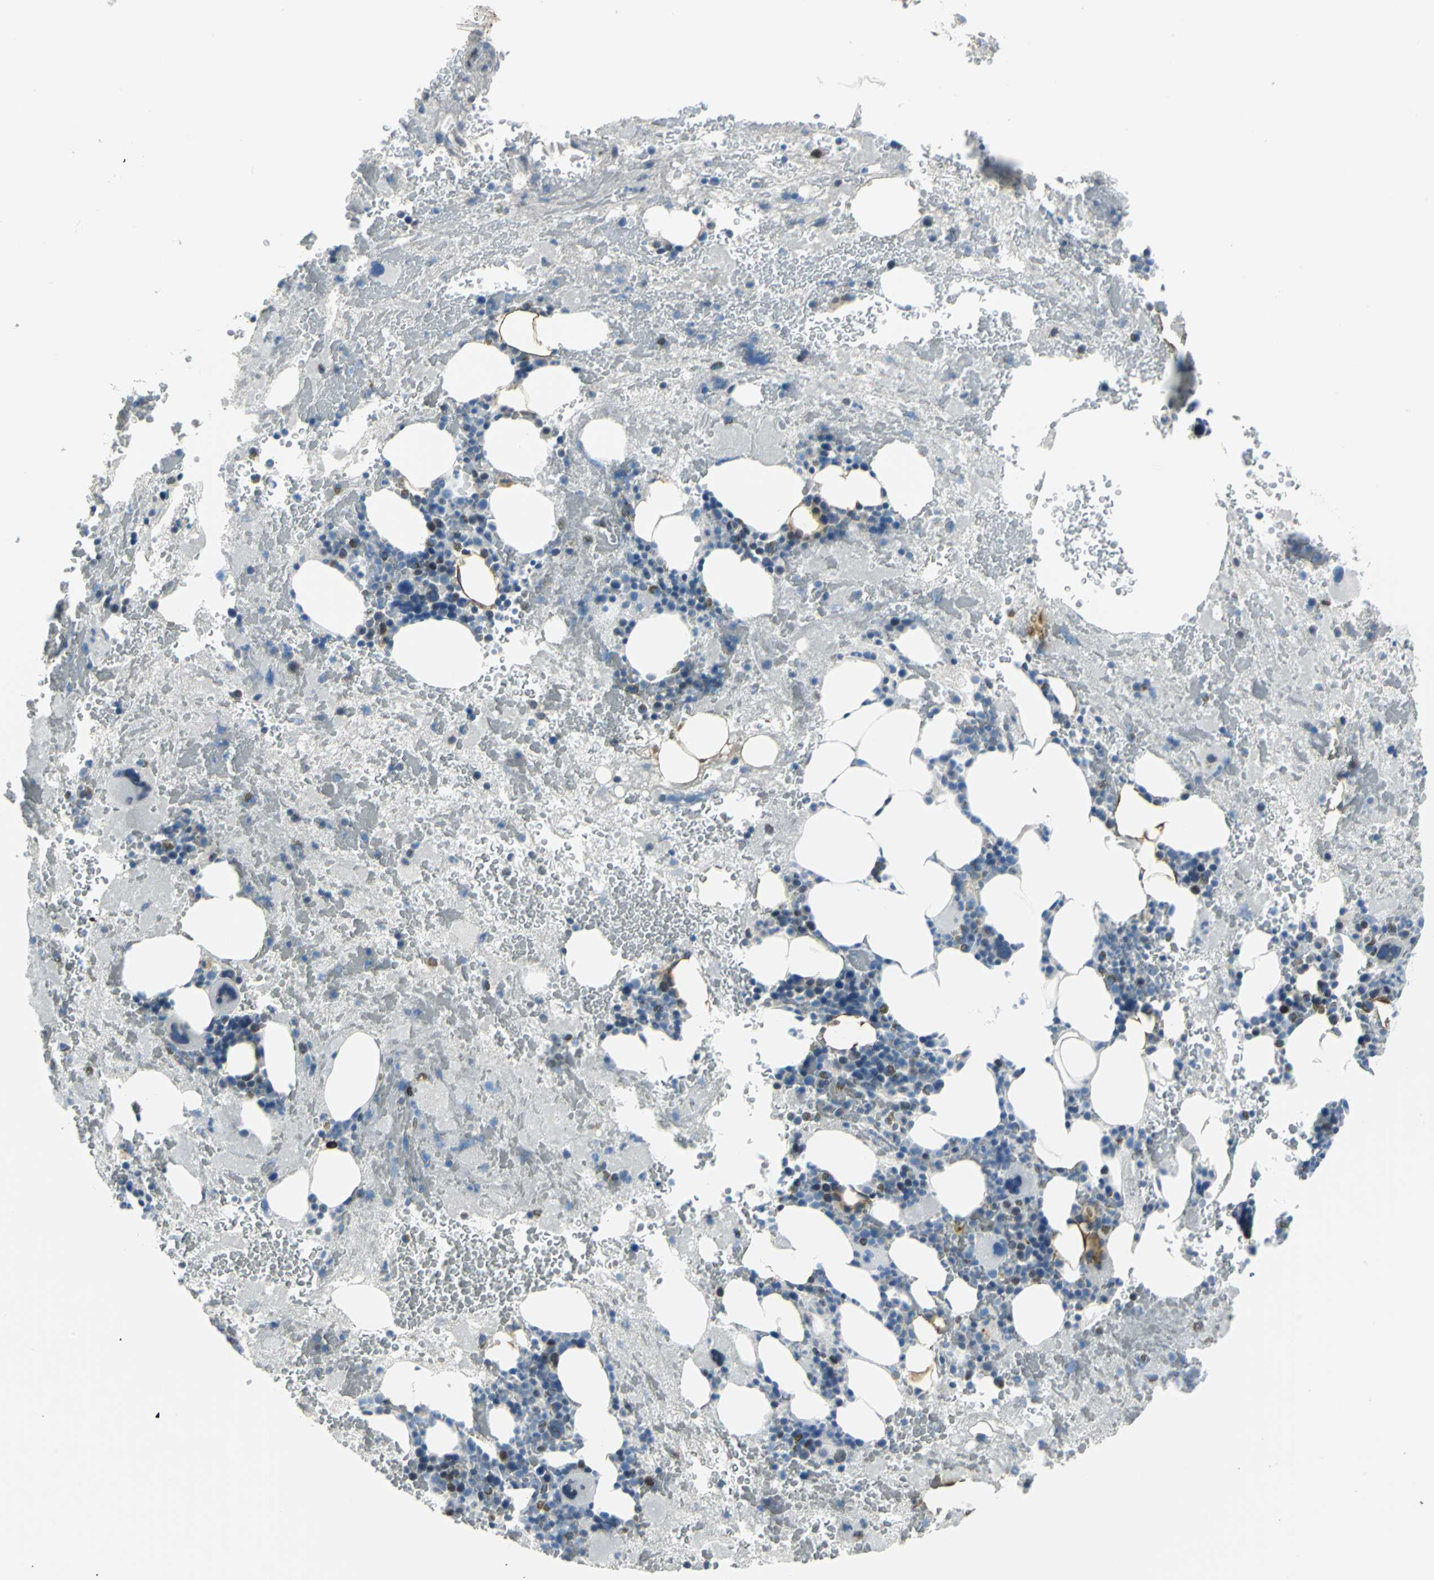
{"staining": {"intensity": "moderate", "quantity": "<25%", "location": "cytoplasmic/membranous"}, "tissue": "bone marrow", "cell_type": "Hematopoietic cells", "image_type": "normal", "snomed": [{"axis": "morphology", "description": "Normal tissue, NOS"}, {"axis": "topography", "description": "Bone marrow"}], "caption": "Protein staining by immunohistochemistry (IHC) shows moderate cytoplasmic/membranous staining in about <25% of hematopoietic cells in normal bone marrow.", "gene": "SNUPN", "patient": {"sex": "male", "age": 76}}